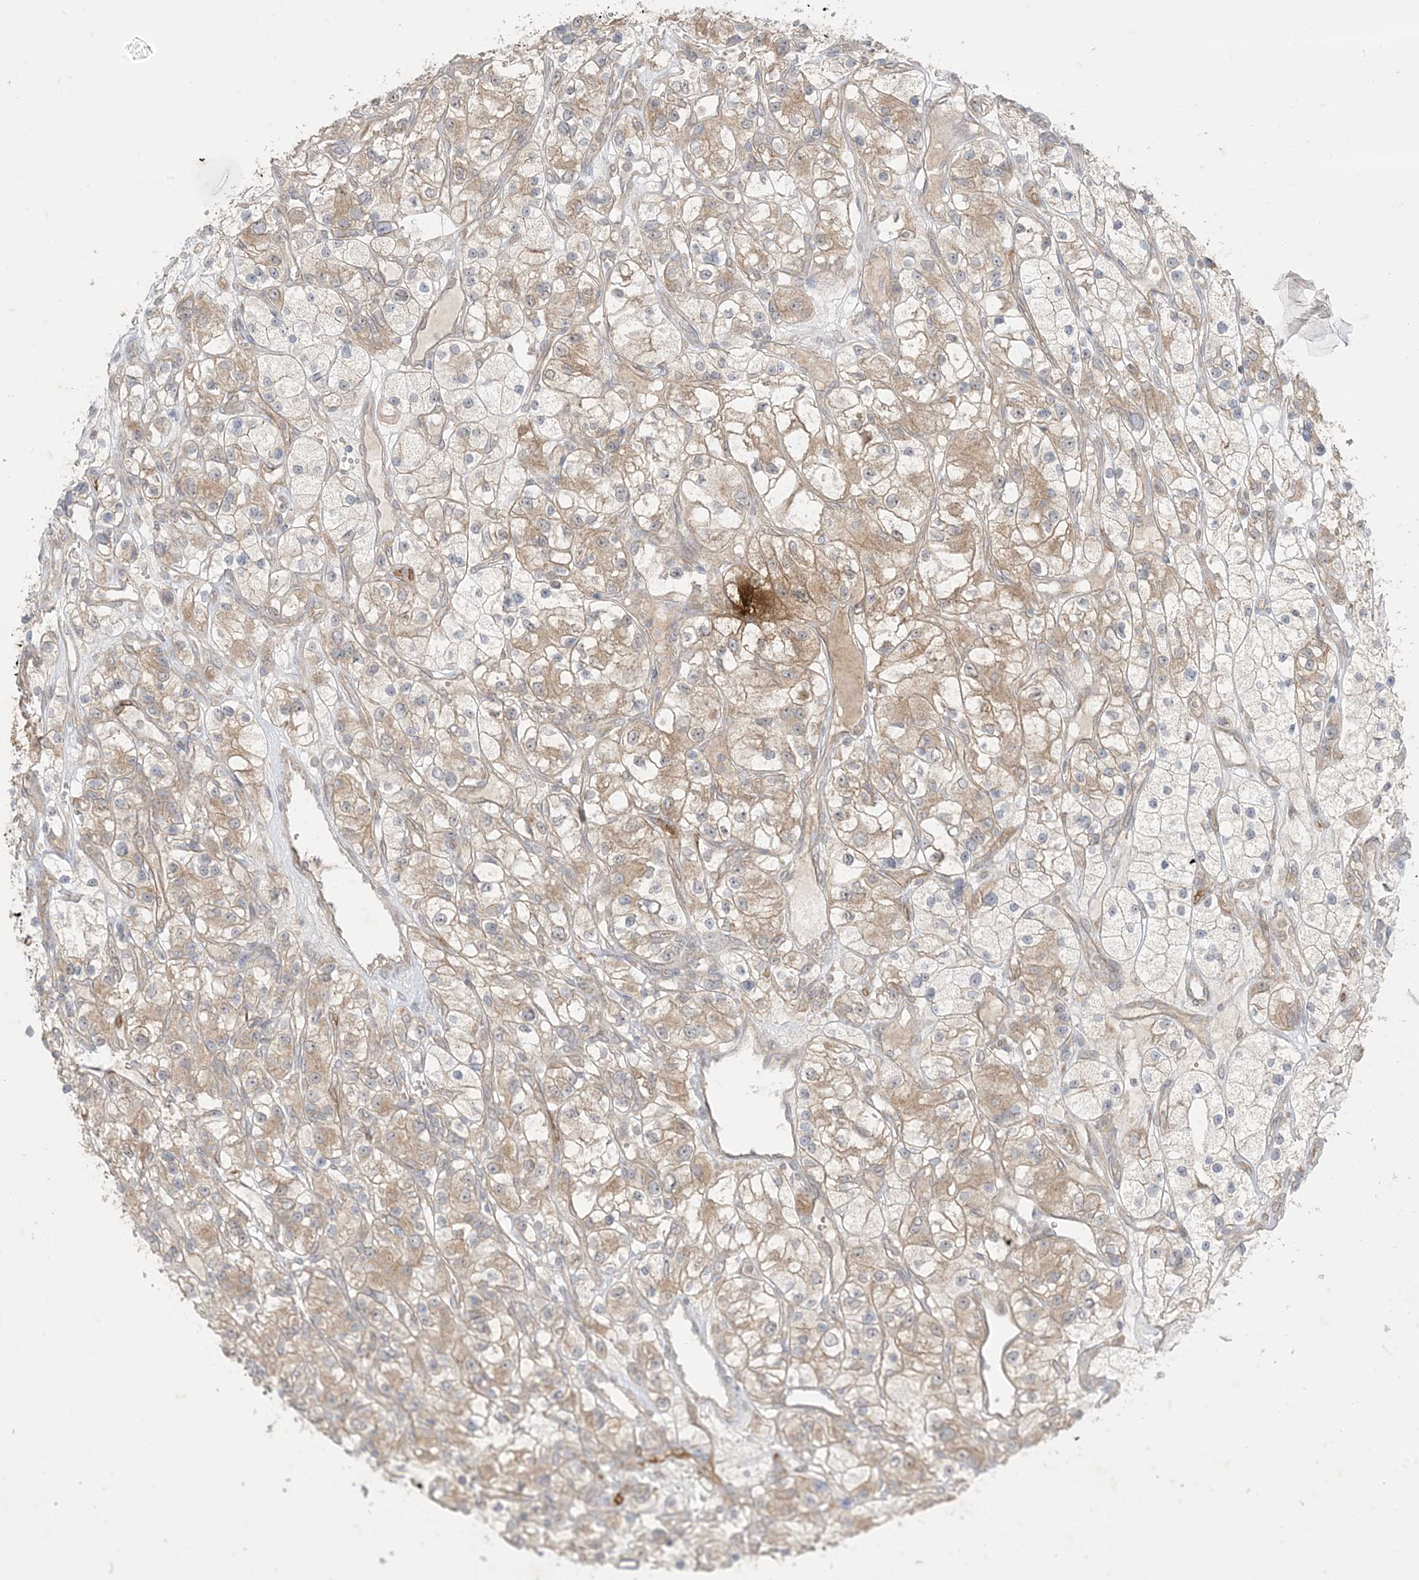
{"staining": {"intensity": "weak", "quantity": ">75%", "location": "cytoplasmic/membranous"}, "tissue": "renal cancer", "cell_type": "Tumor cells", "image_type": "cancer", "snomed": [{"axis": "morphology", "description": "Adenocarcinoma, NOS"}, {"axis": "topography", "description": "Kidney"}], "caption": "The immunohistochemical stain labels weak cytoplasmic/membranous expression in tumor cells of renal cancer tissue.", "gene": "ODC1", "patient": {"sex": "female", "age": 57}}